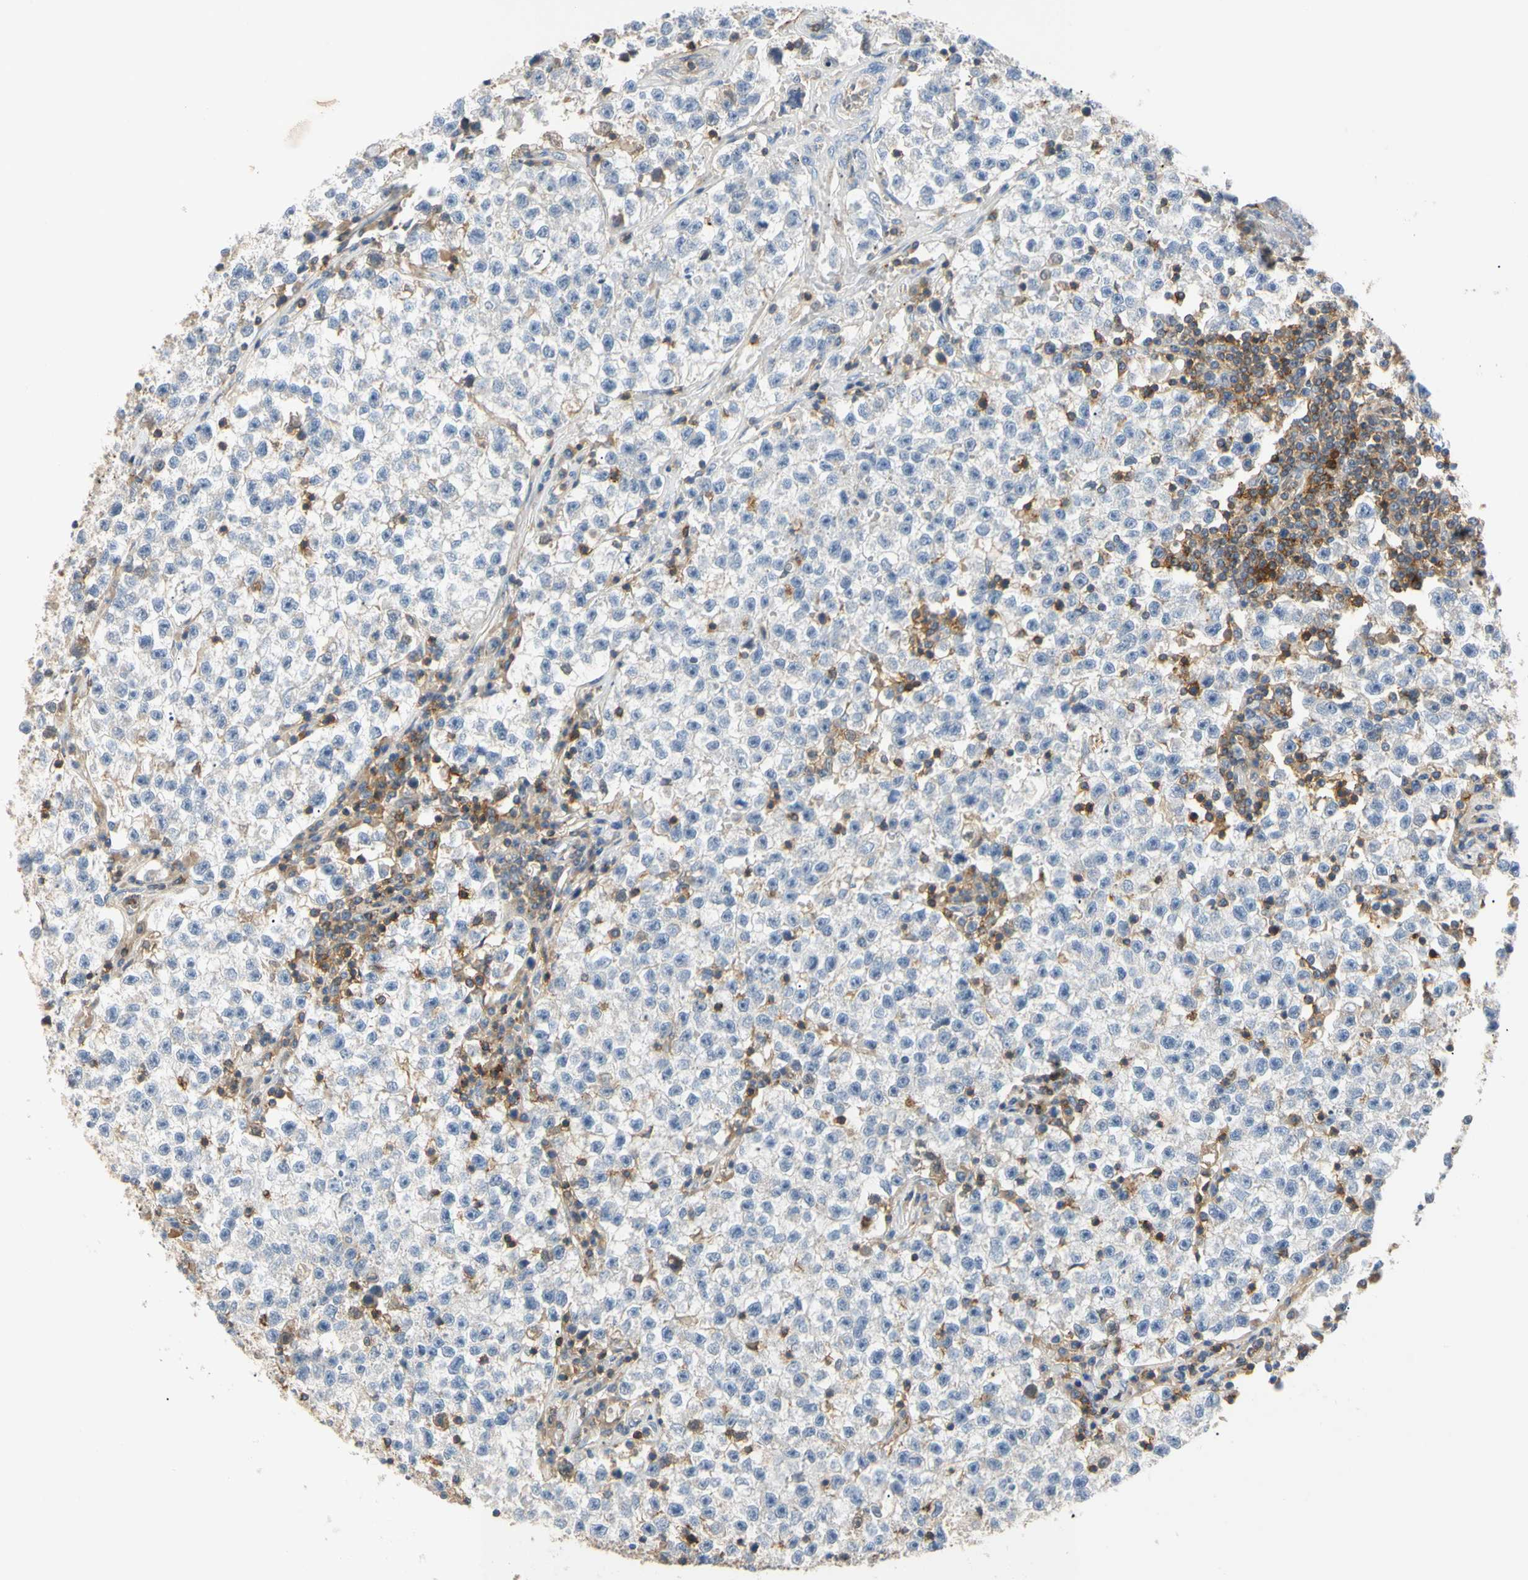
{"staining": {"intensity": "negative", "quantity": "none", "location": "none"}, "tissue": "testis cancer", "cell_type": "Tumor cells", "image_type": "cancer", "snomed": [{"axis": "morphology", "description": "Seminoma, NOS"}, {"axis": "topography", "description": "Testis"}], "caption": "Histopathology image shows no significant protein staining in tumor cells of testis cancer (seminoma).", "gene": "TNFRSF18", "patient": {"sex": "male", "age": 22}}